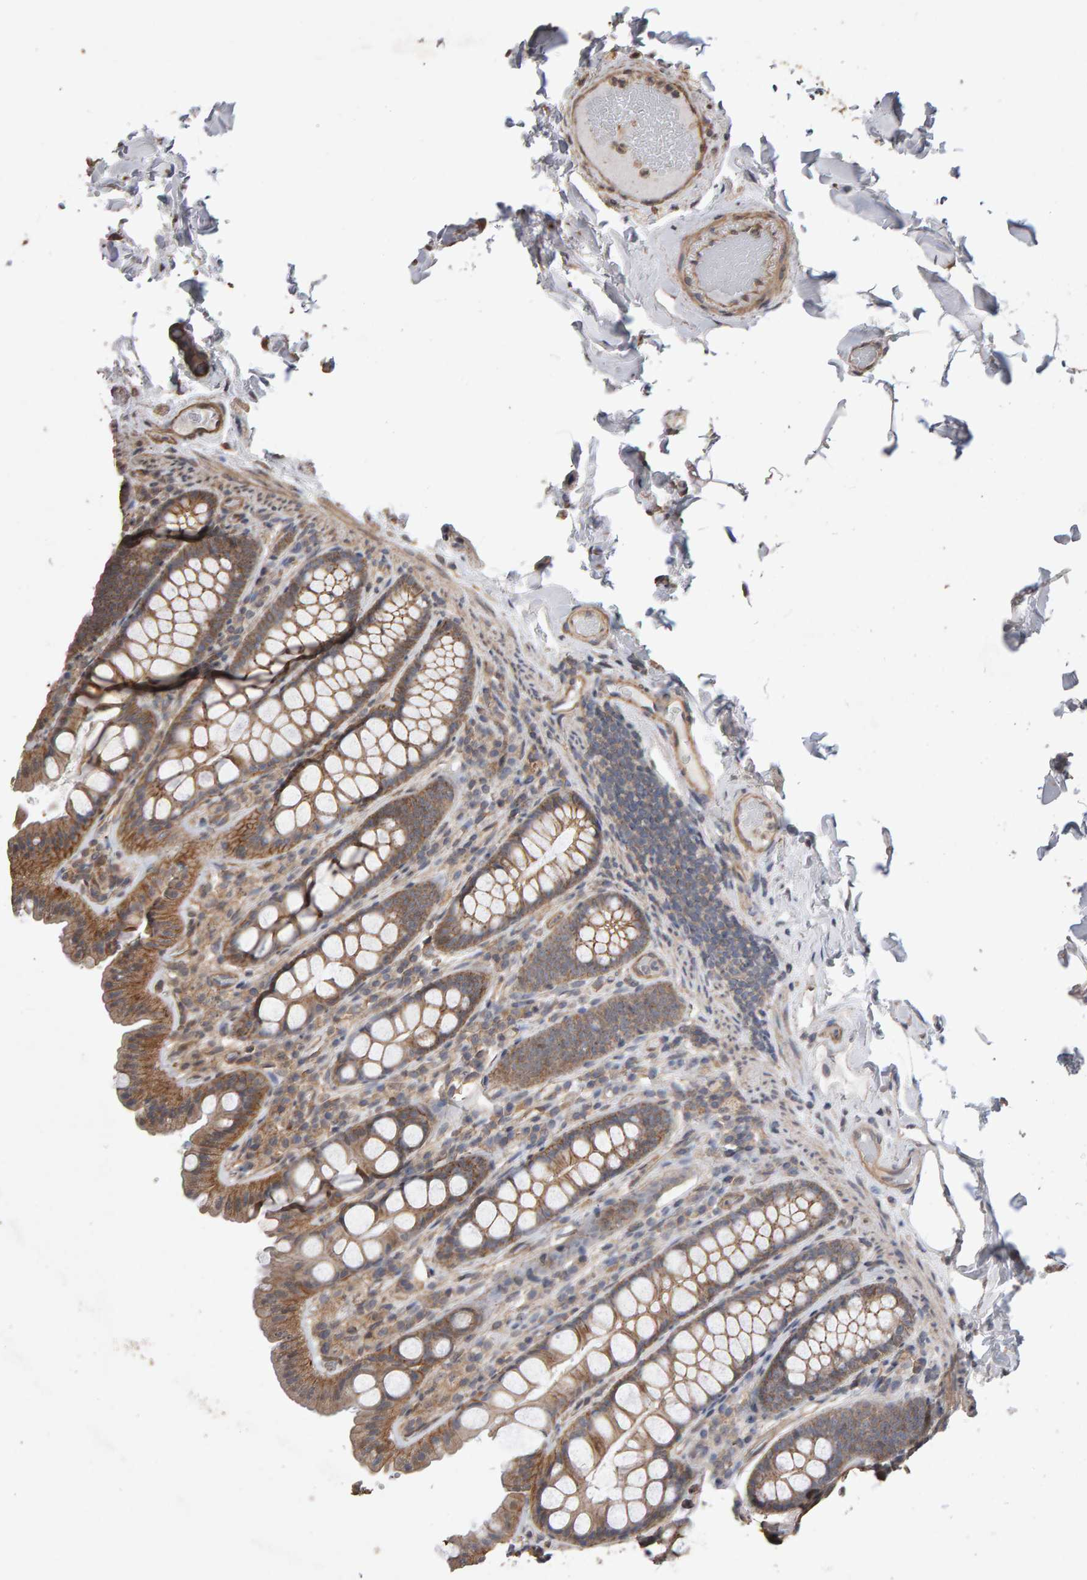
{"staining": {"intensity": "moderate", "quantity": "25%-75%", "location": "cytoplasmic/membranous"}, "tissue": "colon", "cell_type": "Endothelial cells", "image_type": "normal", "snomed": [{"axis": "morphology", "description": "Normal tissue, NOS"}, {"axis": "topography", "description": "Colon"}, {"axis": "topography", "description": "Peripheral nerve tissue"}], "caption": "IHC histopathology image of unremarkable human colon stained for a protein (brown), which demonstrates medium levels of moderate cytoplasmic/membranous expression in about 25%-75% of endothelial cells.", "gene": "SCRIB", "patient": {"sex": "female", "age": 61}}